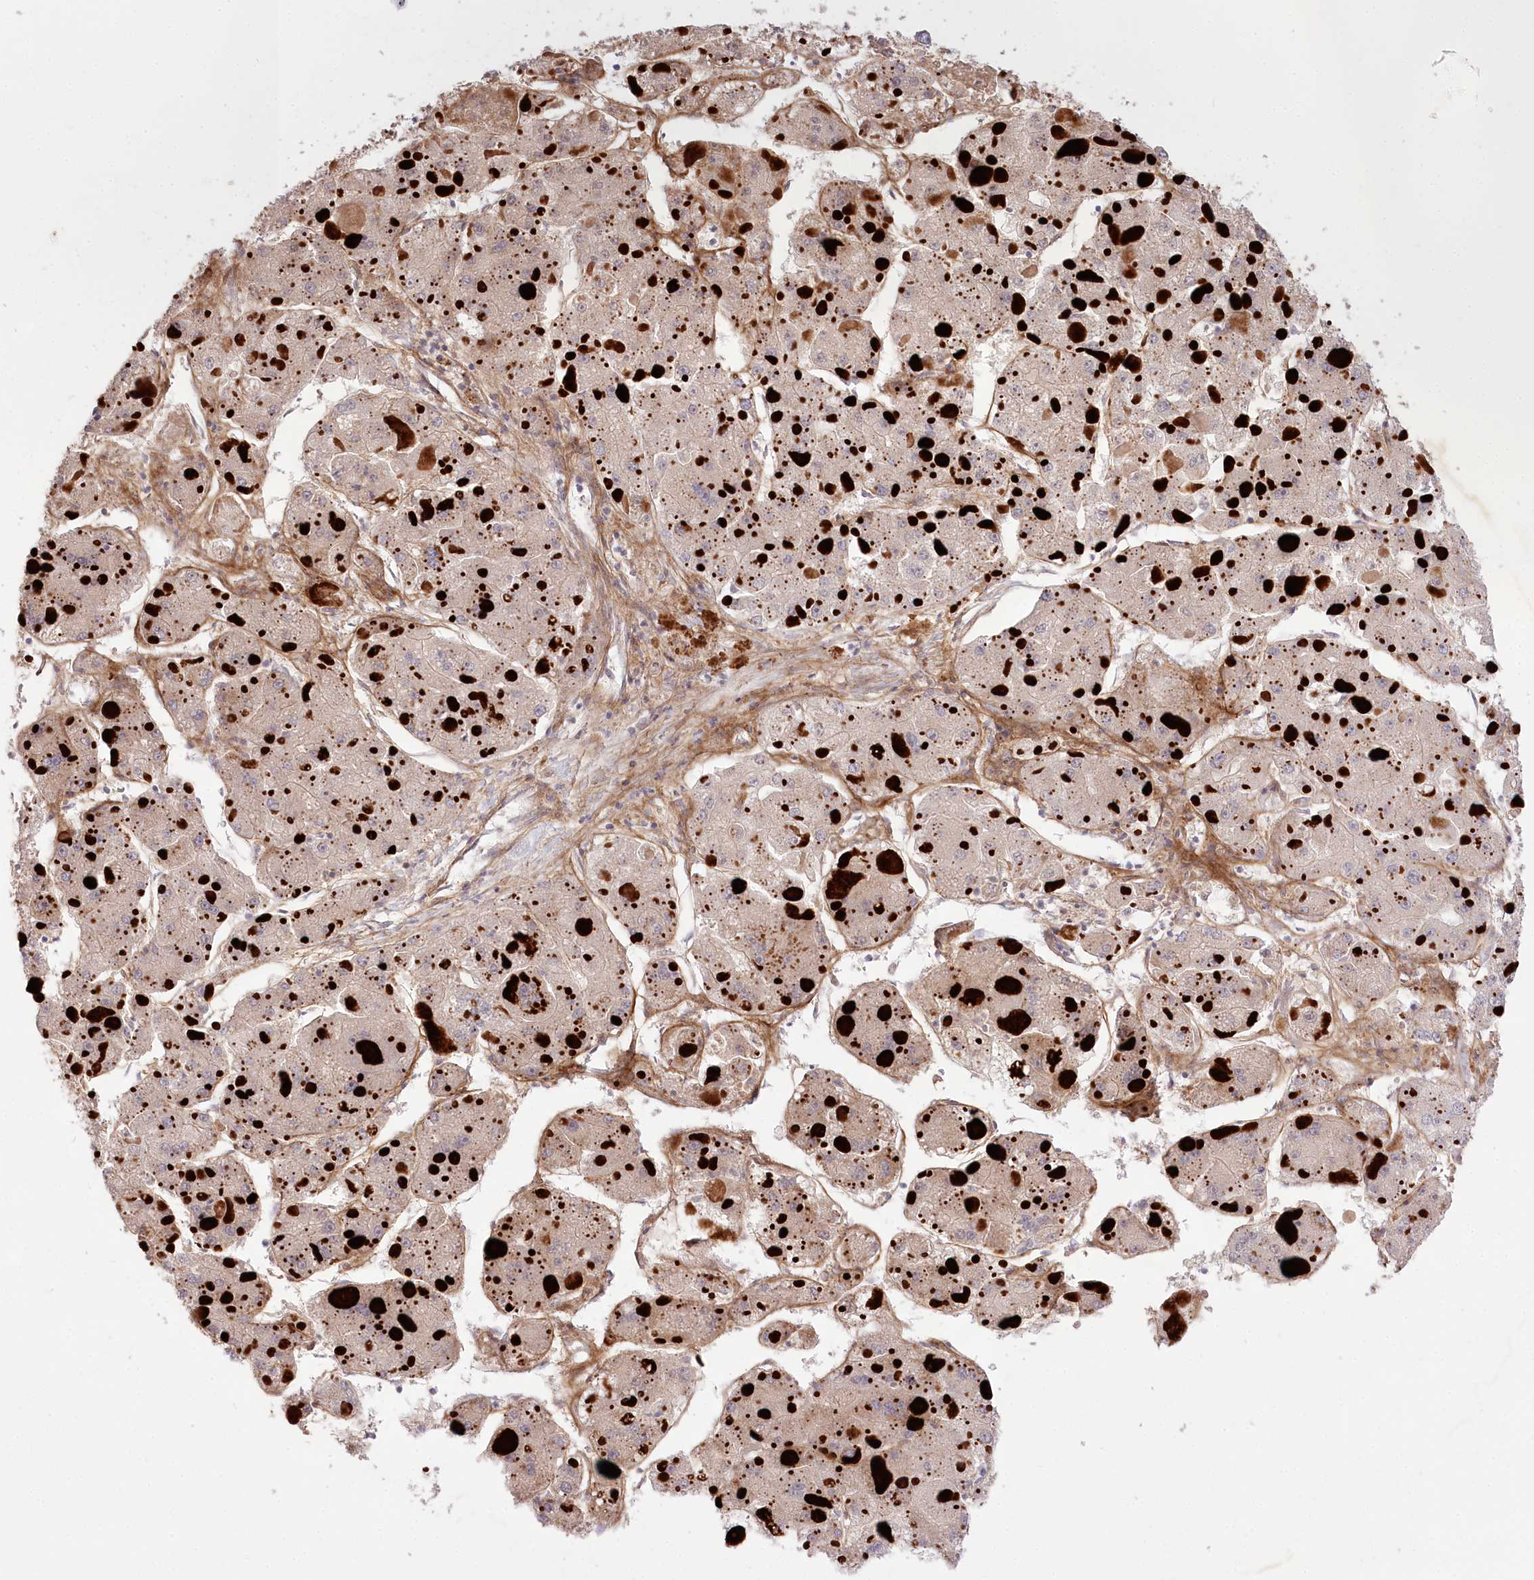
{"staining": {"intensity": "negative", "quantity": "none", "location": "none"}, "tissue": "liver cancer", "cell_type": "Tumor cells", "image_type": "cancer", "snomed": [{"axis": "morphology", "description": "Carcinoma, Hepatocellular, NOS"}, {"axis": "topography", "description": "Liver"}], "caption": "This is an immunohistochemistry micrograph of human liver hepatocellular carcinoma. There is no staining in tumor cells.", "gene": "TRUB1", "patient": {"sex": "female", "age": 73}}